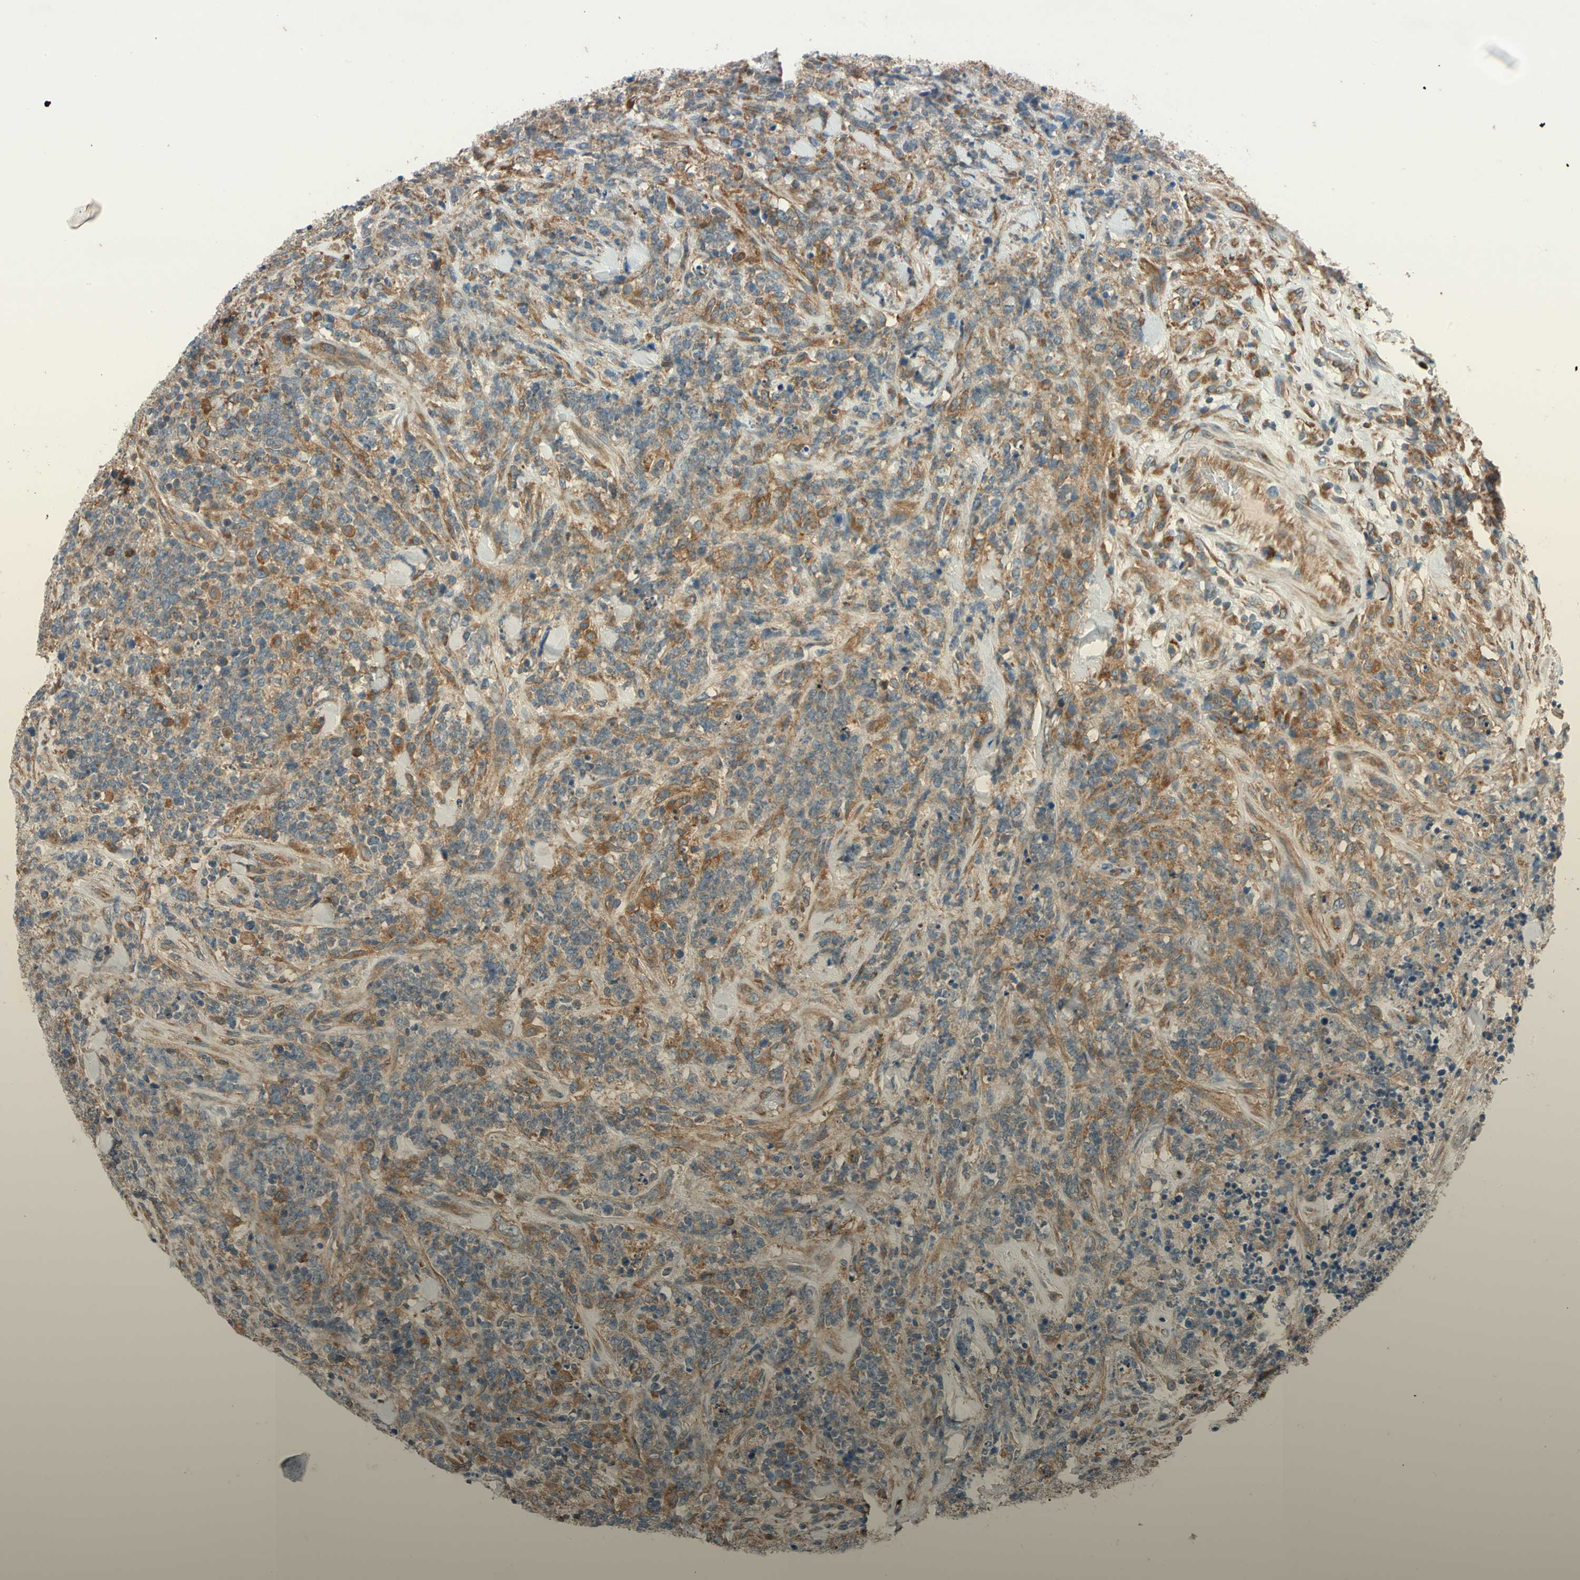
{"staining": {"intensity": "moderate", "quantity": ">75%", "location": "cytoplasmic/membranous"}, "tissue": "lymphoma", "cell_type": "Tumor cells", "image_type": "cancer", "snomed": [{"axis": "morphology", "description": "Malignant lymphoma, non-Hodgkin's type, High grade"}, {"axis": "topography", "description": "Soft tissue"}], "caption": "A high-resolution photomicrograph shows immunohistochemistry staining of high-grade malignant lymphoma, non-Hodgkin's type, which reveals moderate cytoplasmic/membranous expression in approximately >75% of tumor cells. Nuclei are stained in blue.", "gene": "PHYH", "patient": {"sex": "male", "age": 18}}